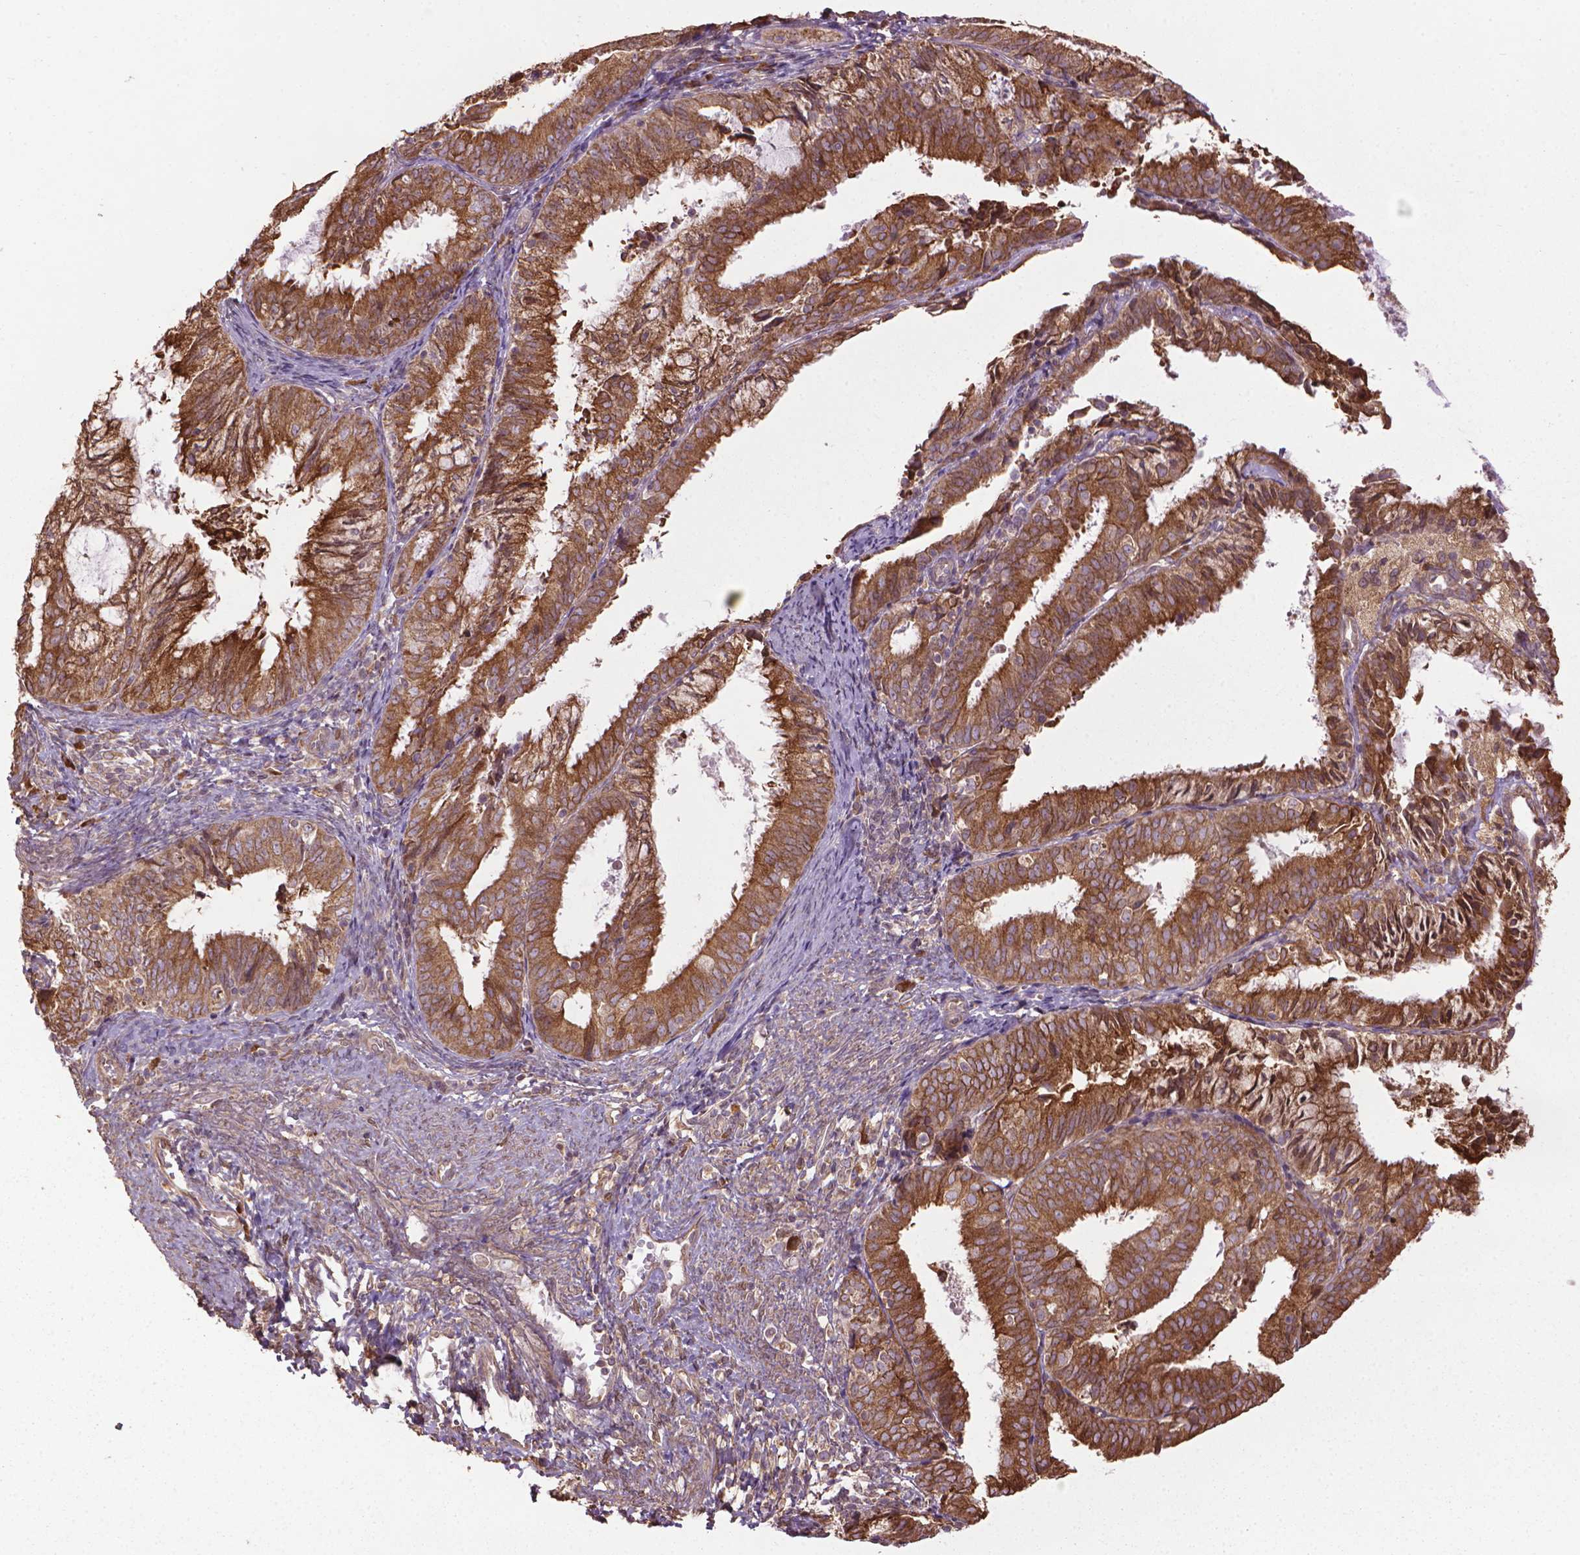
{"staining": {"intensity": "strong", "quantity": ">75%", "location": "cytoplasmic/membranous"}, "tissue": "endometrial cancer", "cell_type": "Tumor cells", "image_type": "cancer", "snomed": [{"axis": "morphology", "description": "Adenocarcinoma, NOS"}, {"axis": "topography", "description": "Endometrium"}], "caption": "Protein staining by IHC displays strong cytoplasmic/membranous staining in about >75% of tumor cells in endometrial adenocarcinoma.", "gene": "GAS1", "patient": {"sex": "female", "age": 57}}